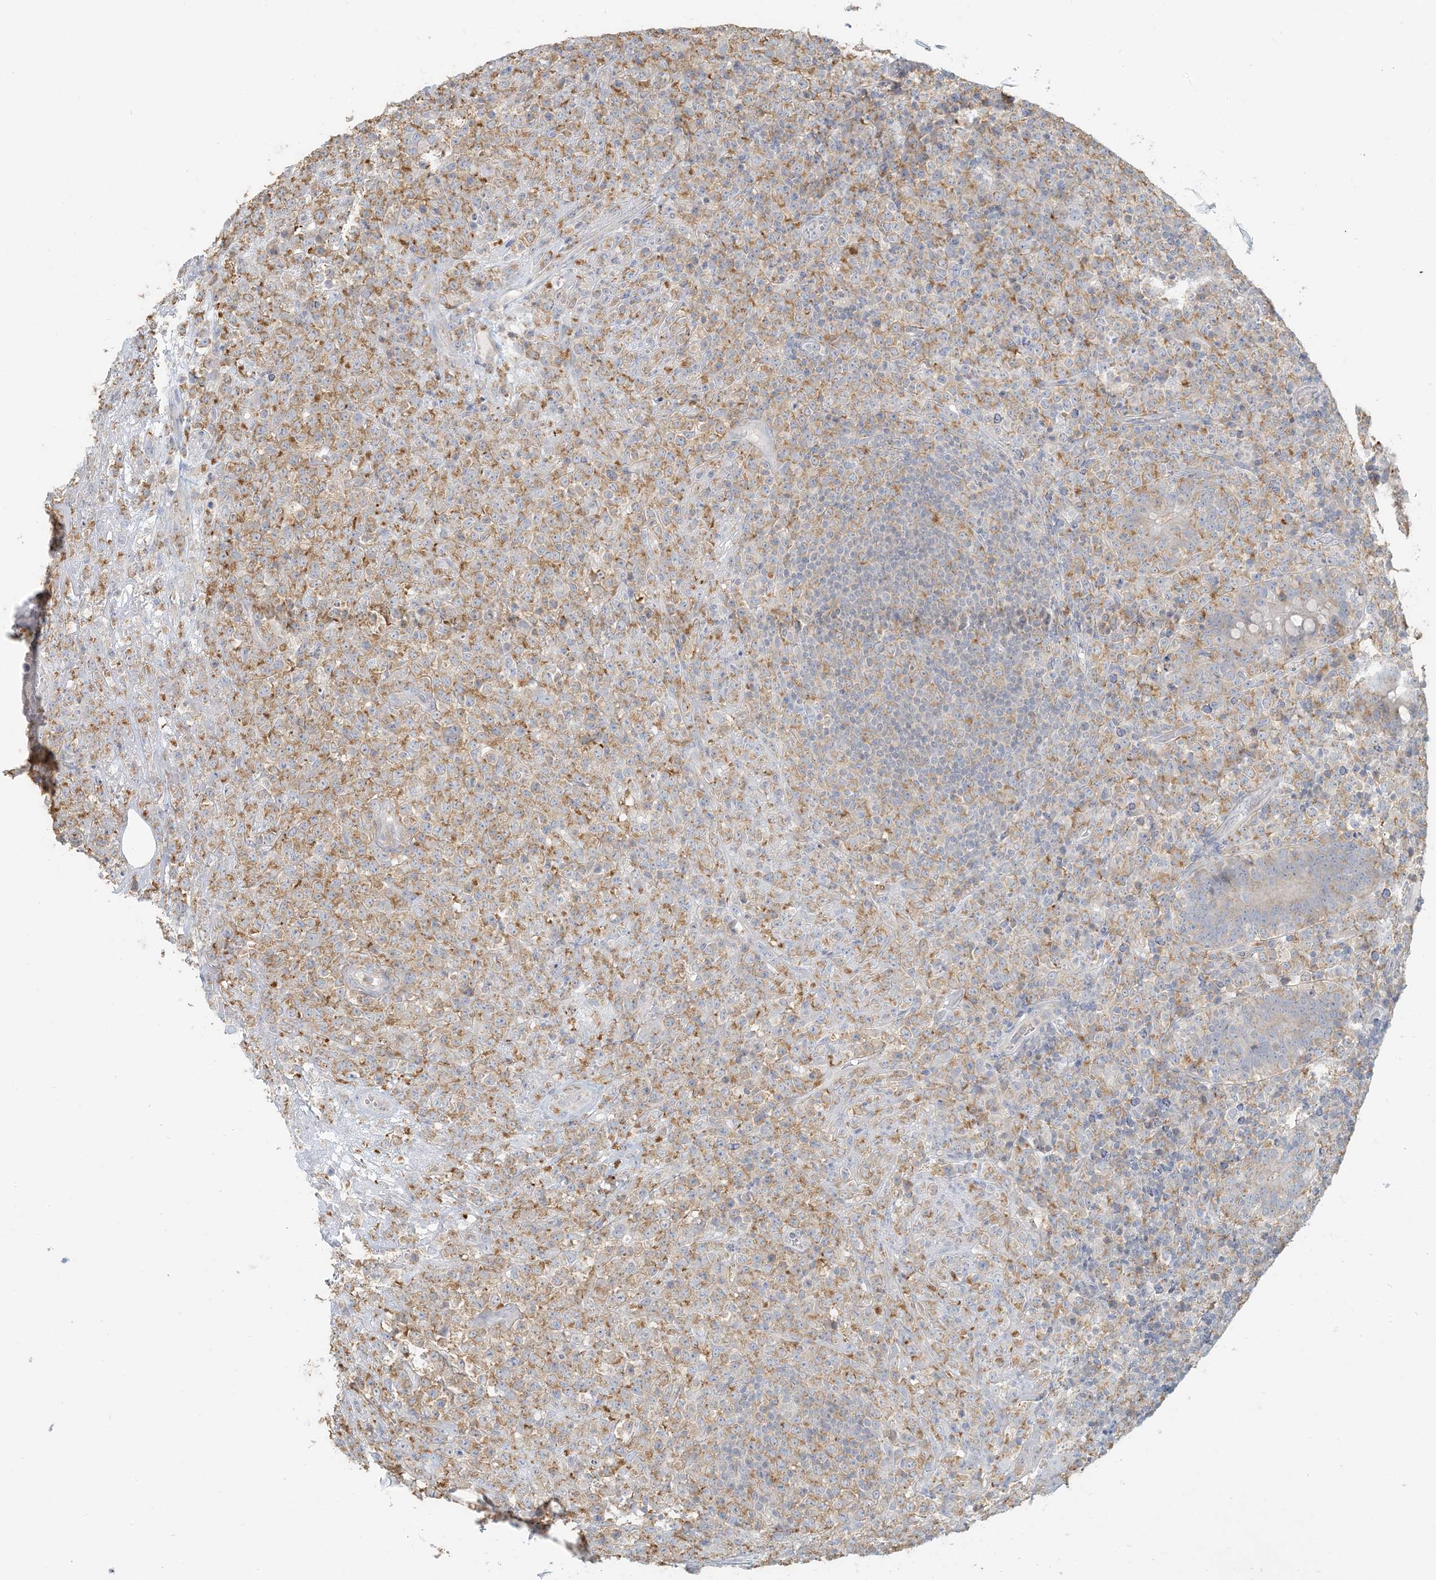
{"staining": {"intensity": "weak", "quantity": "25%-75%", "location": "cytoplasmic/membranous"}, "tissue": "lymphoma", "cell_type": "Tumor cells", "image_type": "cancer", "snomed": [{"axis": "morphology", "description": "Malignant lymphoma, non-Hodgkin's type, High grade"}, {"axis": "topography", "description": "Colon"}], "caption": "Tumor cells reveal weak cytoplasmic/membranous expression in approximately 25%-75% of cells in malignant lymphoma, non-Hodgkin's type (high-grade). Using DAB (3,3'-diaminobenzidine) (brown) and hematoxylin (blue) stains, captured at high magnification using brightfield microscopy.", "gene": "HACL1", "patient": {"sex": "female", "age": 53}}